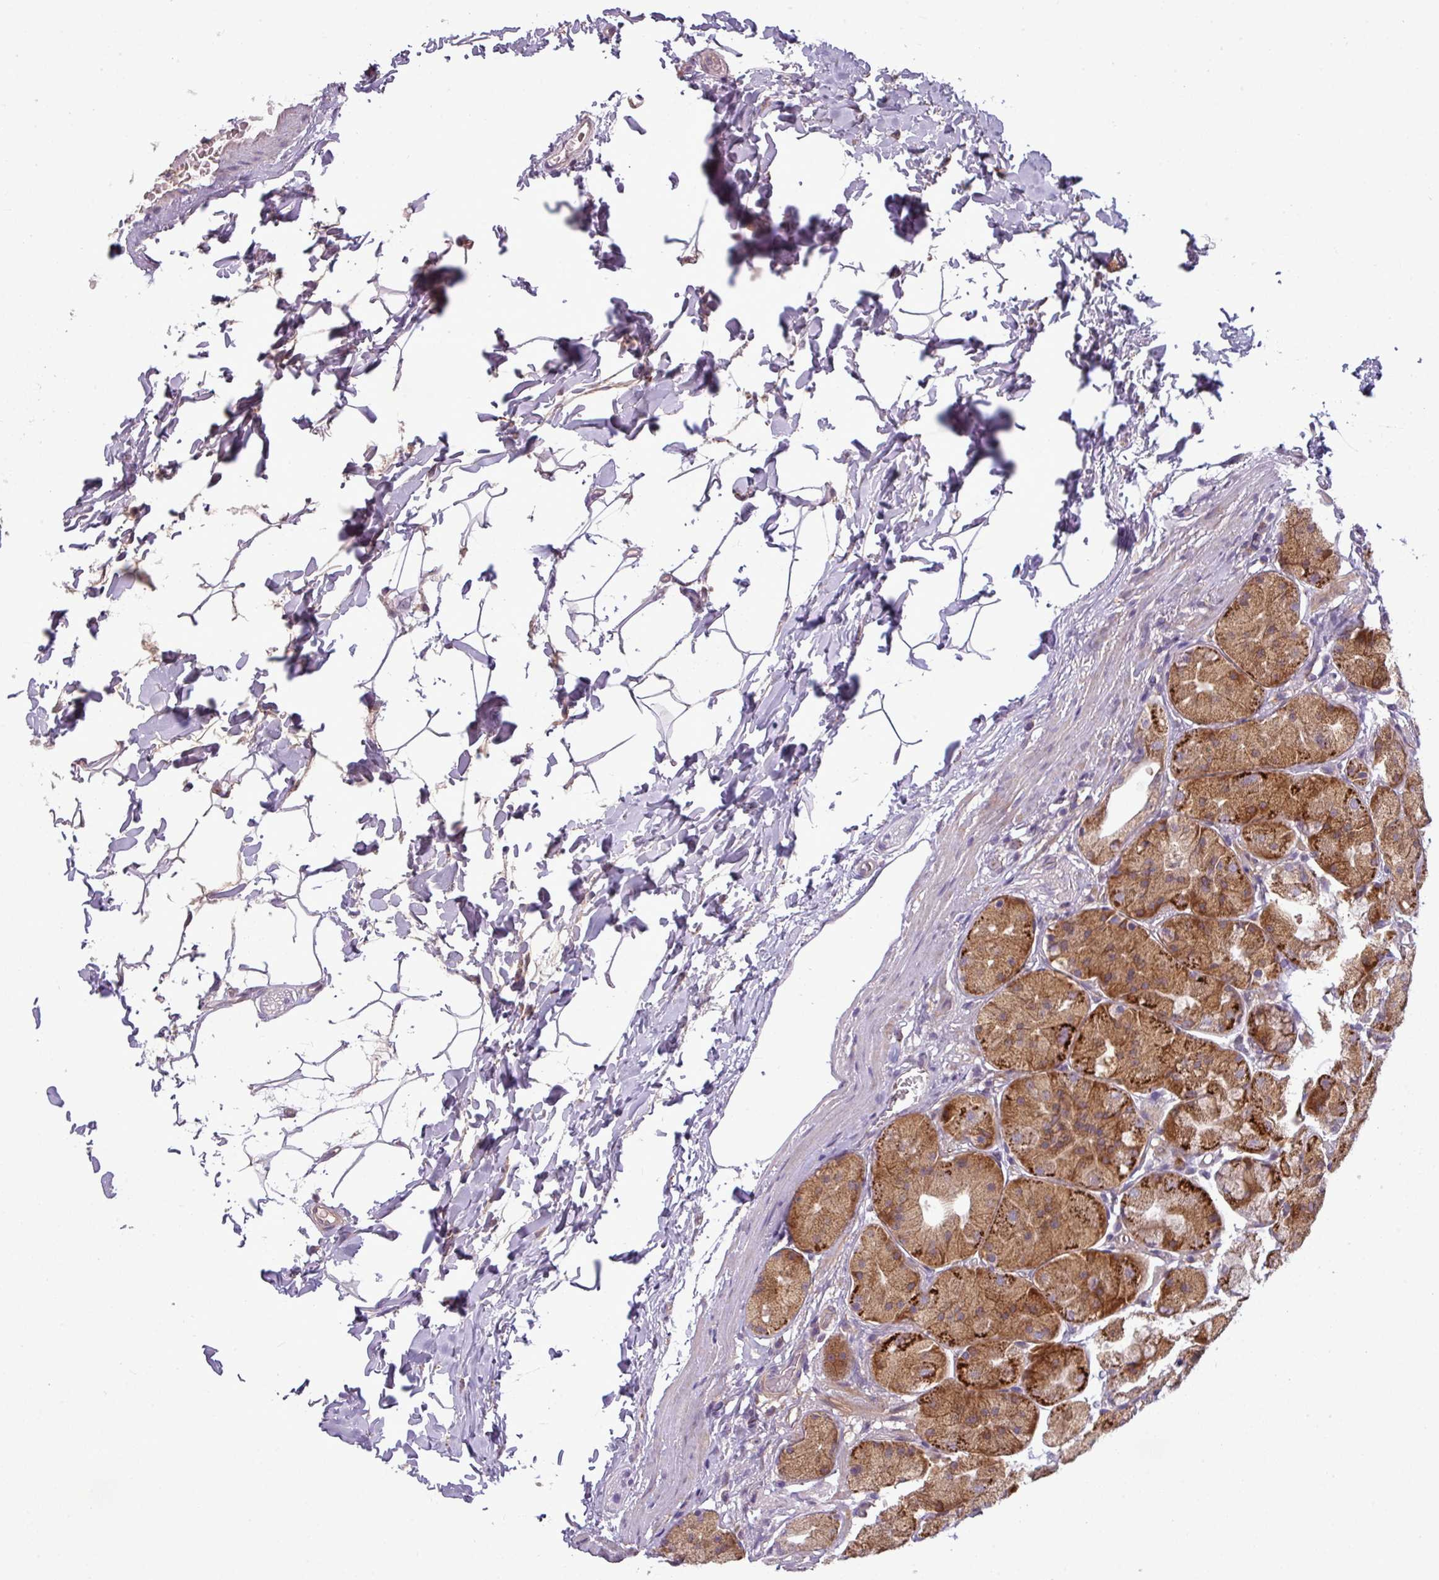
{"staining": {"intensity": "moderate", "quantity": ">75%", "location": "cytoplasmic/membranous"}, "tissue": "stomach", "cell_type": "Glandular cells", "image_type": "normal", "snomed": [{"axis": "morphology", "description": "Normal tissue, NOS"}, {"axis": "topography", "description": "Stomach"}], "caption": "Protein staining demonstrates moderate cytoplasmic/membranous positivity in about >75% of glandular cells in benign stomach. The protein is shown in brown color, while the nuclei are stained blue.", "gene": "ZNF35", "patient": {"sex": "male", "age": 57}}